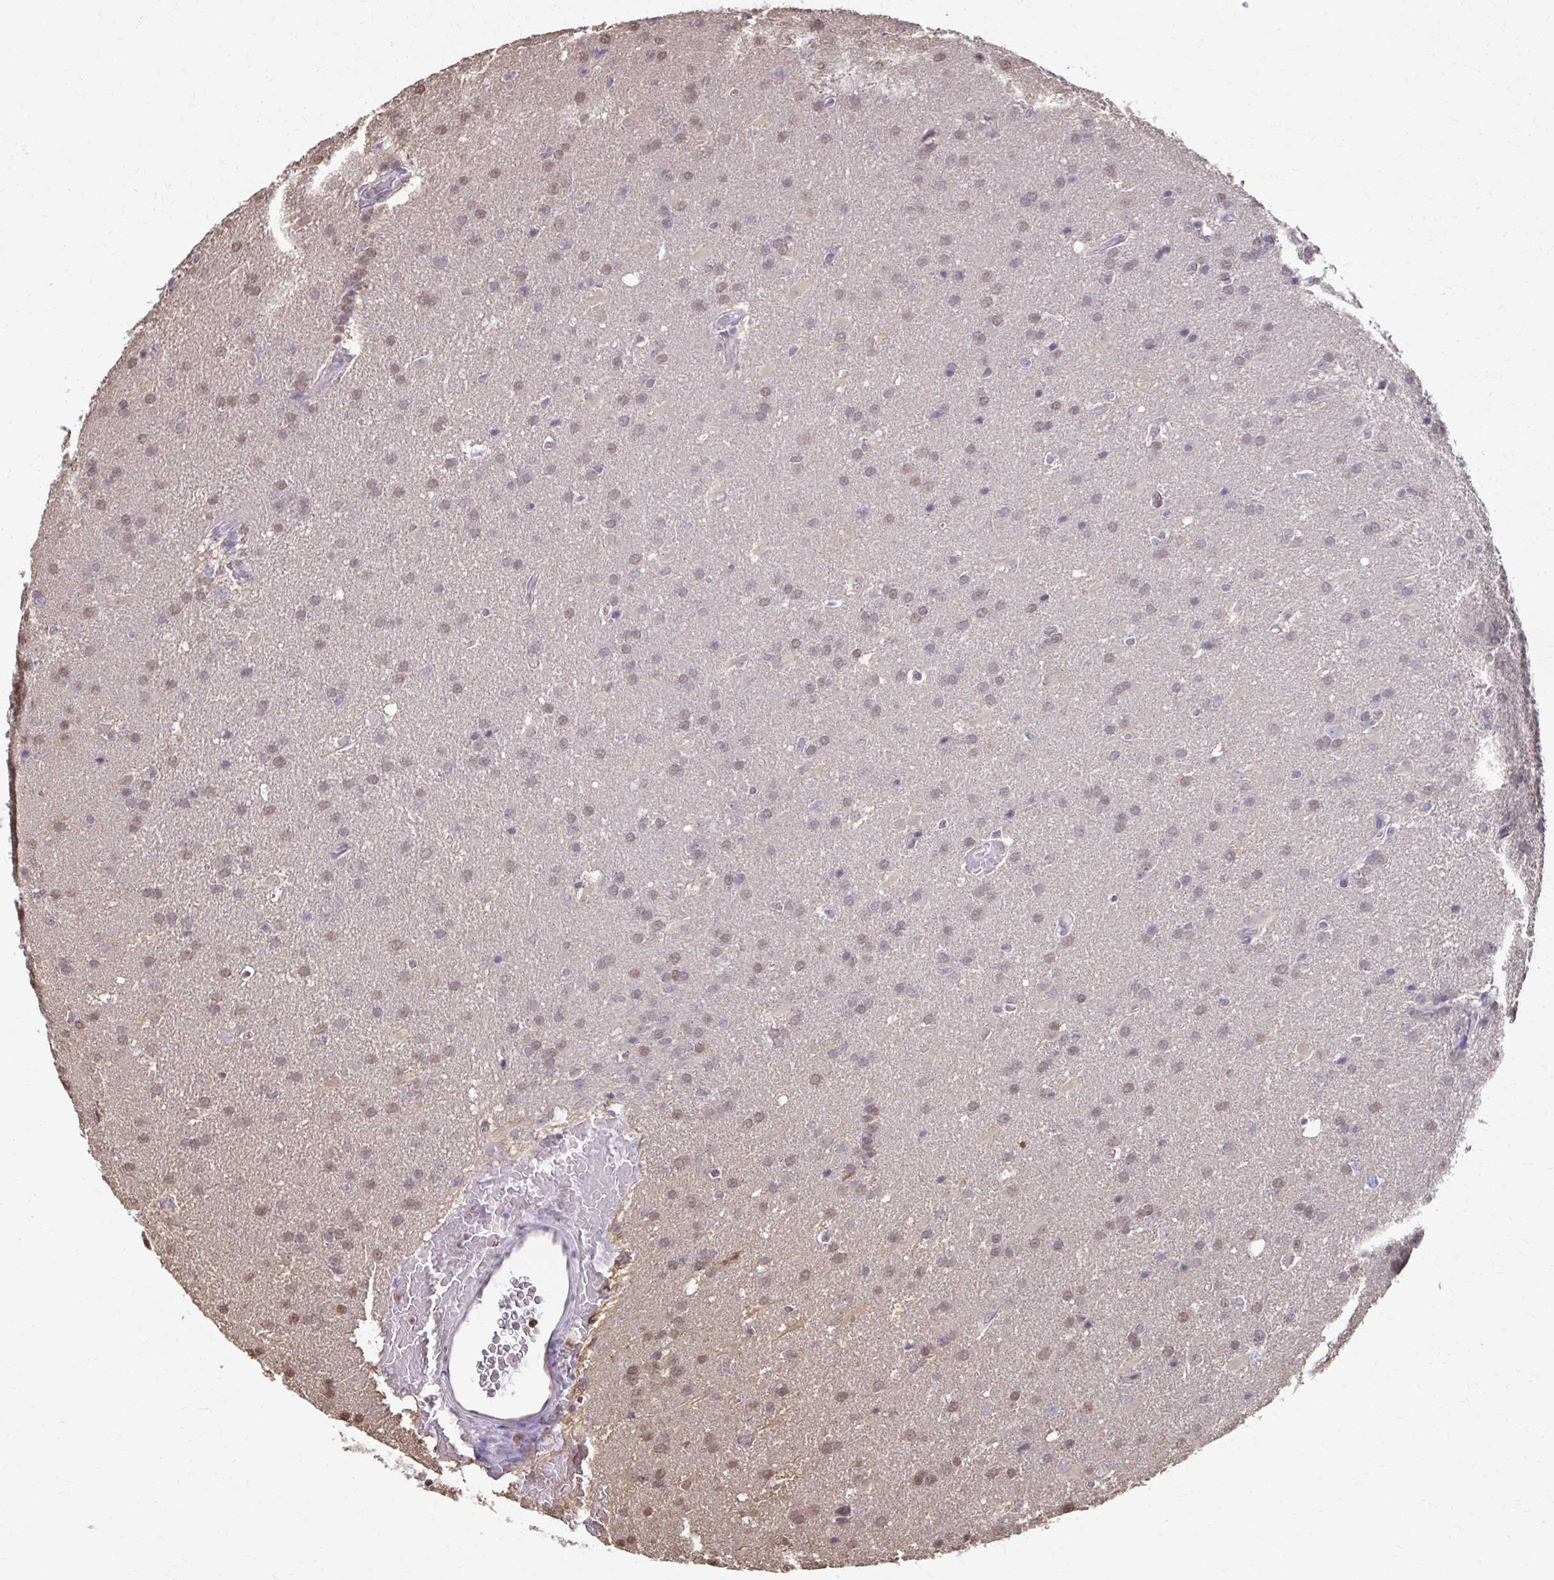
{"staining": {"intensity": "weak", "quantity": "25%-75%", "location": "nuclear"}, "tissue": "glioma", "cell_type": "Tumor cells", "image_type": "cancer", "snomed": [{"axis": "morphology", "description": "Glioma, malignant, High grade"}, {"axis": "topography", "description": "Brain"}], "caption": "This is a micrograph of IHC staining of glioma, which shows weak positivity in the nuclear of tumor cells.", "gene": "ING4", "patient": {"sex": "male", "age": 56}}